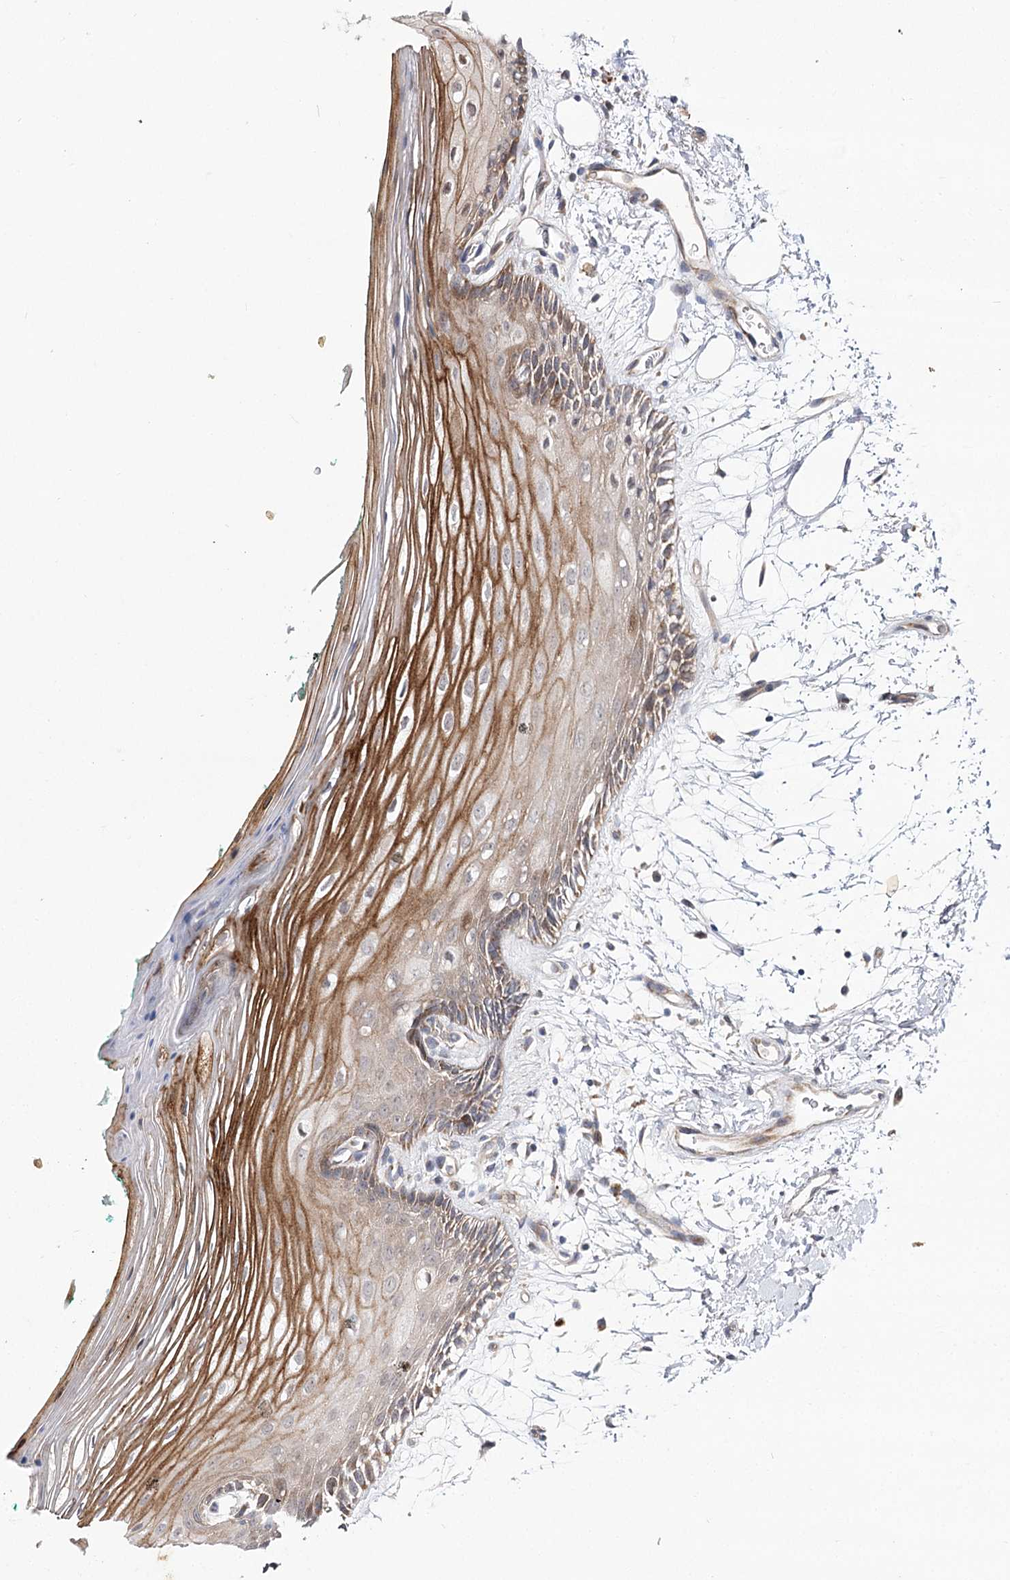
{"staining": {"intensity": "moderate", "quantity": ">75%", "location": "cytoplasmic/membranous"}, "tissue": "oral mucosa", "cell_type": "Squamous epithelial cells", "image_type": "normal", "snomed": [{"axis": "morphology", "description": "Normal tissue, NOS"}, {"axis": "topography", "description": "Skeletal muscle"}, {"axis": "topography", "description": "Oral tissue"}, {"axis": "topography", "description": "Peripheral nerve tissue"}], "caption": "A medium amount of moderate cytoplasmic/membranous positivity is seen in about >75% of squamous epithelial cells in unremarkable oral mucosa.", "gene": "ARHGAP32", "patient": {"sex": "female", "age": 84}}